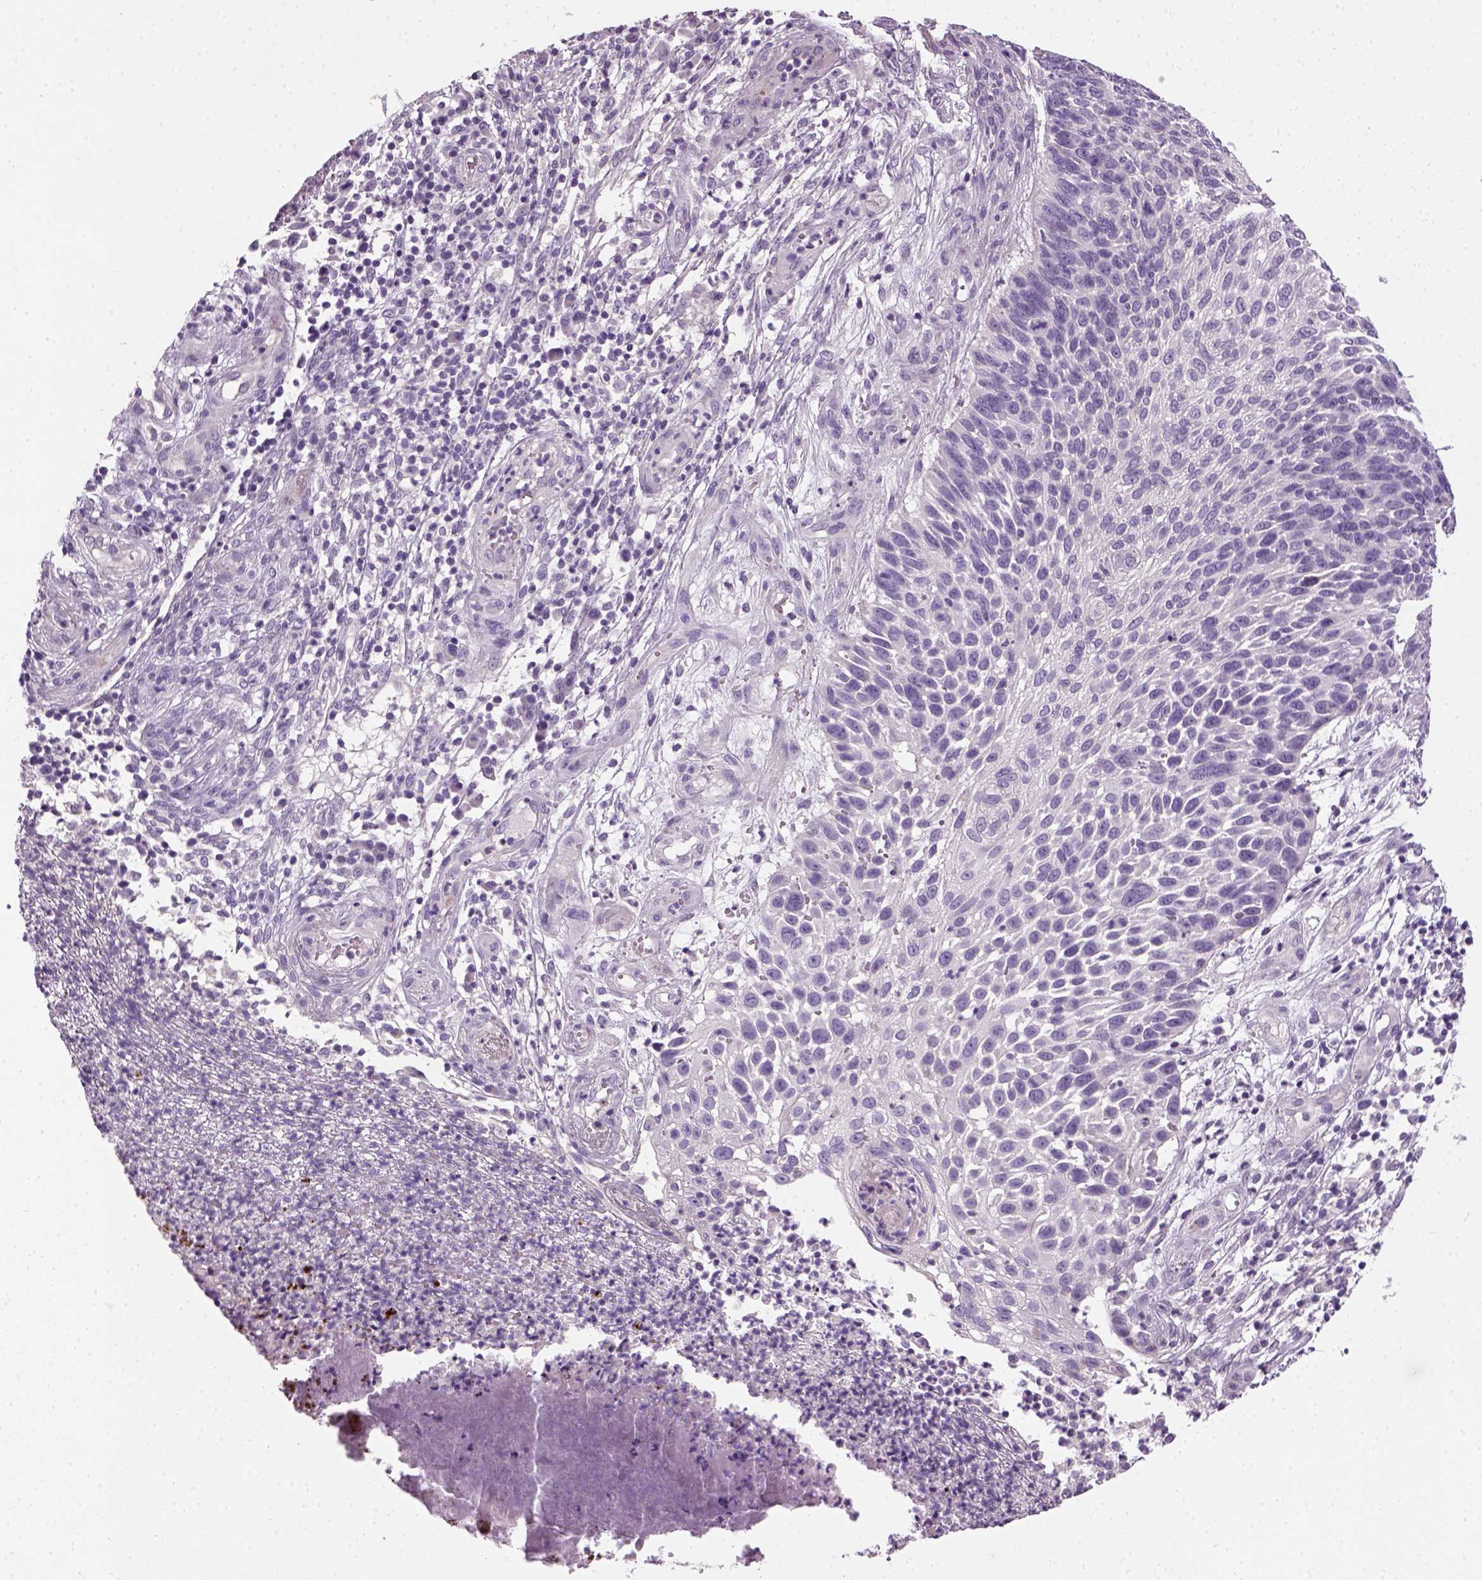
{"staining": {"intensity": "negative", "quantity": "none", "location": "none"}, "tissue": "skin cancer", "cell_type": "Tumor cells", "image_type": "cancer", "snomed": [{"axis": "morphology", "description": "Squamous cell carcinoma, NOS"}, {"axis": "topography", "description": "Skin"}], "caption": "Tumor cells show no significant protein expression in skin cancer.", "gene": "ELOVL3", "patient": {"sex": "male", "age": 92}}